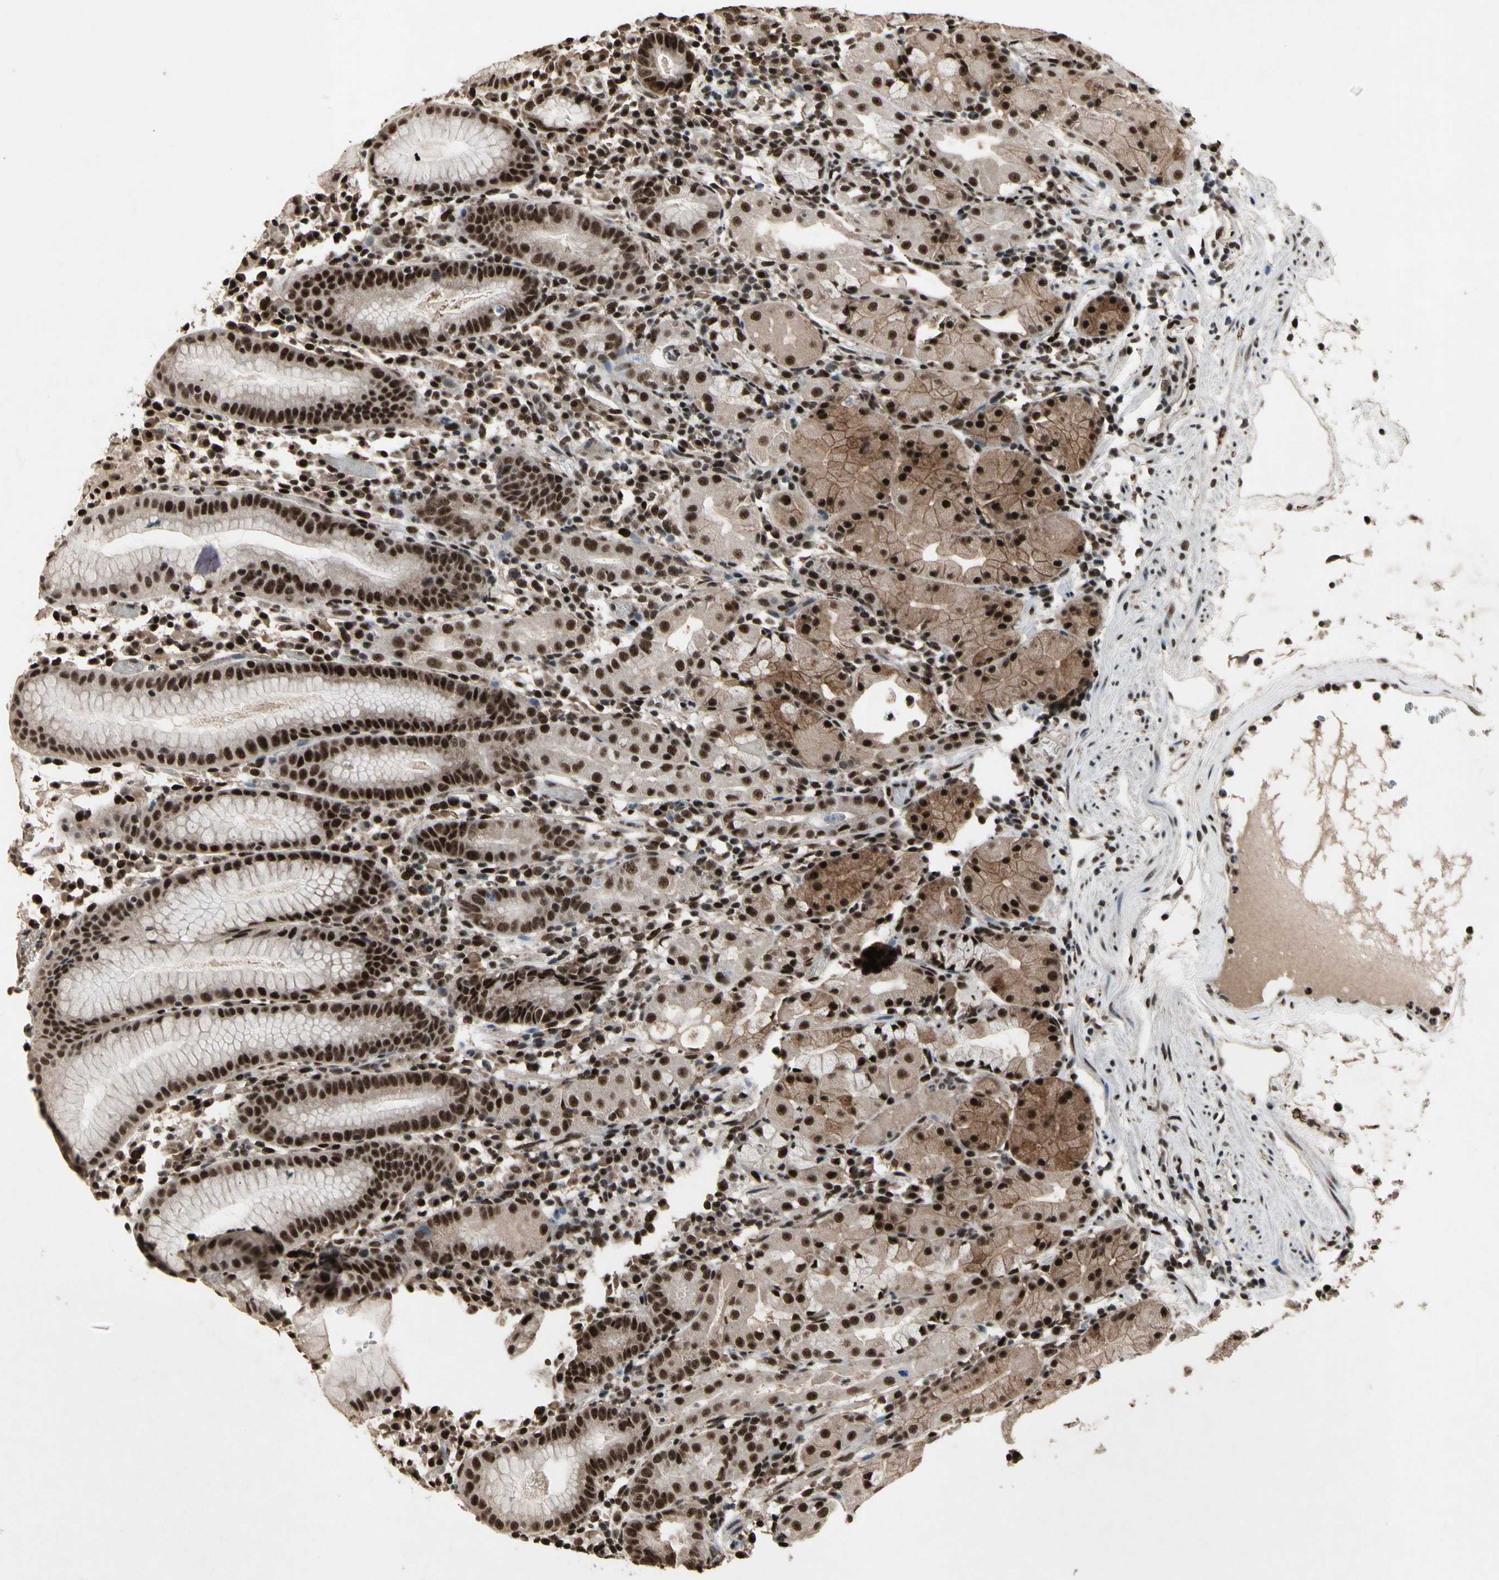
{"staining": {"intensity": "strong", "quantity": ">75%", "location": "cytoplasmic/membranous,nuclear"}, "tissue": "stomach", "cell_type": "Glandular cells", "image_type": "normal", "snomed": [{"axis": "morphology", "description": "Normal tissue, NOS"}, {"axis": "topography", "description": "Stomach"}, {"axis": "topography", "description": "Stomach, lower"}], "caption": "The image shows staining of normal stomach, revealing strong cytoplasmic/membranous,nuclear protein positivity (brown color) within glandular cells.", "gene": "TBX2", "patient": {"sex": "female", "age": 75}}